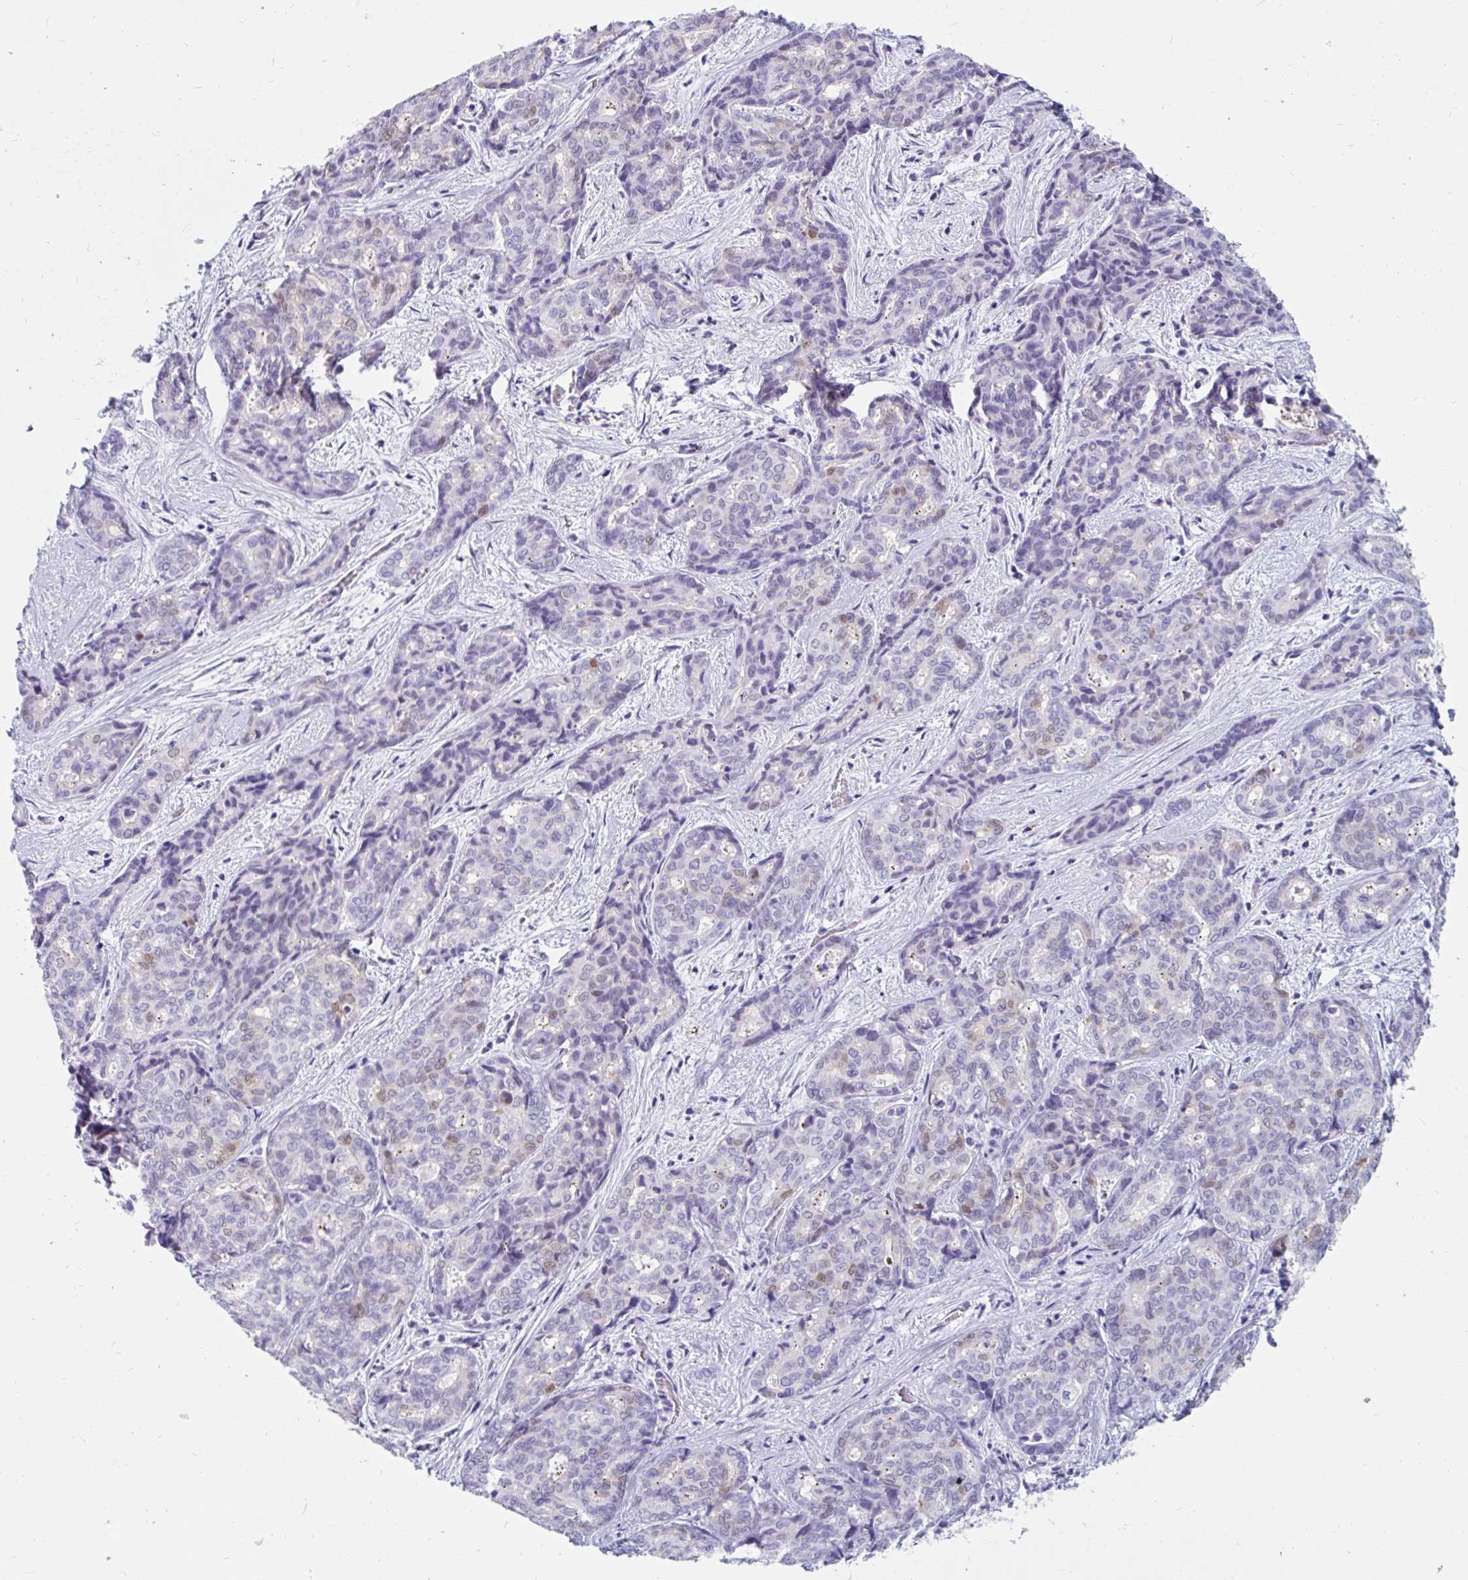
{"staining": {"intensity": "weak", "quantity": "<25%", "location": "nuclear"}, "tissue": "liver cancer", "cell_type": "Tumor cells", "image_type": "cancer", "snomed": [{"axis": "morphology", "description": "Cholangiocarcinoma"}, {"axis": "topography", "description": "Liver"}], "caption": "Histopathology image shows no protein expression in tumor cells of liver cholangiocarcinoma tissue.", "gene": "GKN2", "patient": {"sex": "female", "age": 64}}